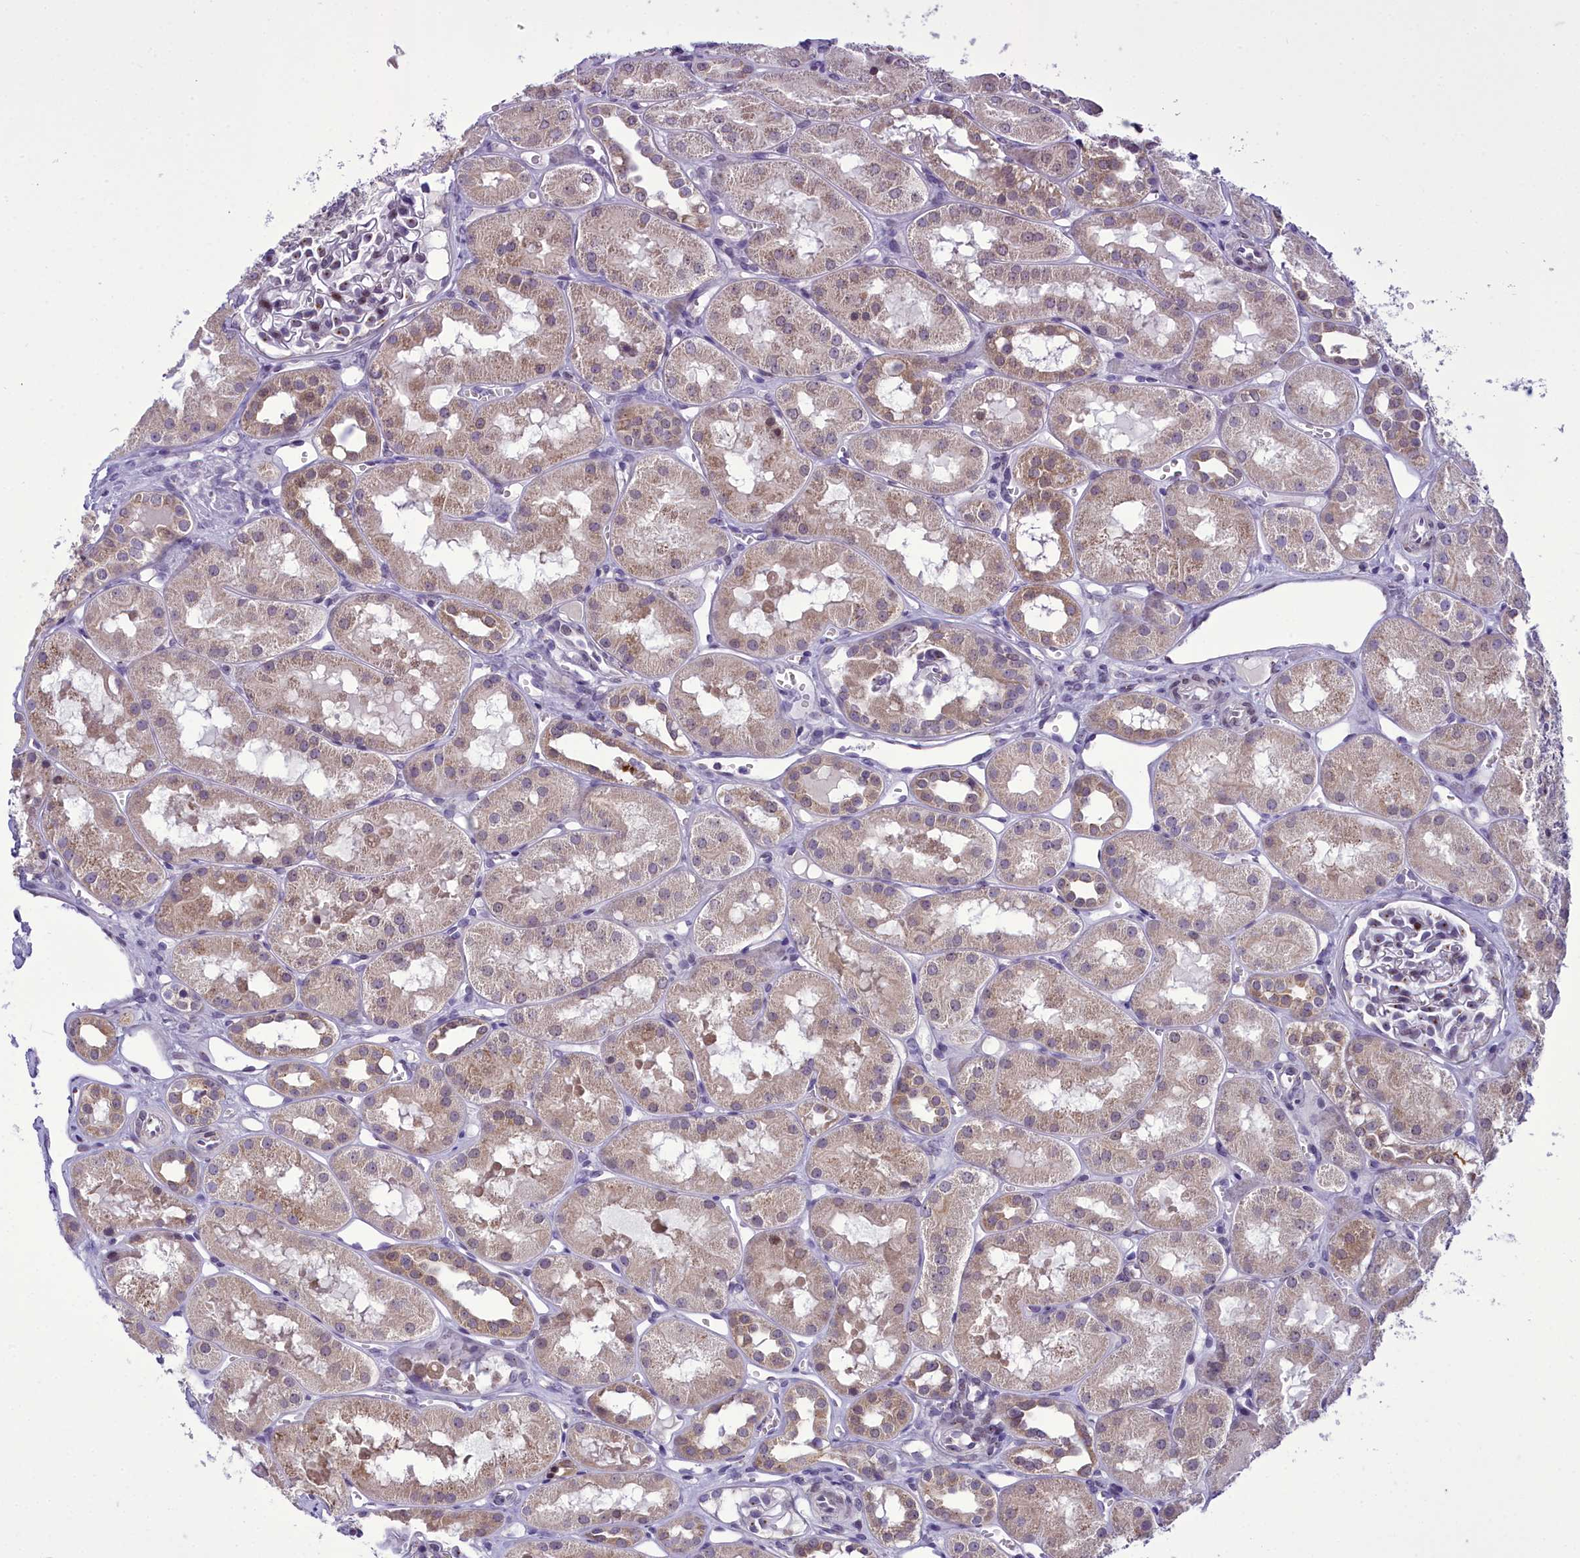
{"staining": {"intensity": "weak", "quantity": "25%-75%", "location": "nuclear"}, "tissue": "kidney", "cell_type": "Cells in glomeruli", "image_type": "normal", "snomed": [{"axis": "morphology", "description": "Normal tissue, NOS"}, {"axis": "topography", "description": "Kidney"}], "caption": "DAB immunohistochemical staining of unremarkable human kidney exhibits weak nuclear protein staining in approximately 25%-75% of cells in glomeruli.", "gene": "B9D2", "patient": {"sex": "male", "age": 16}}